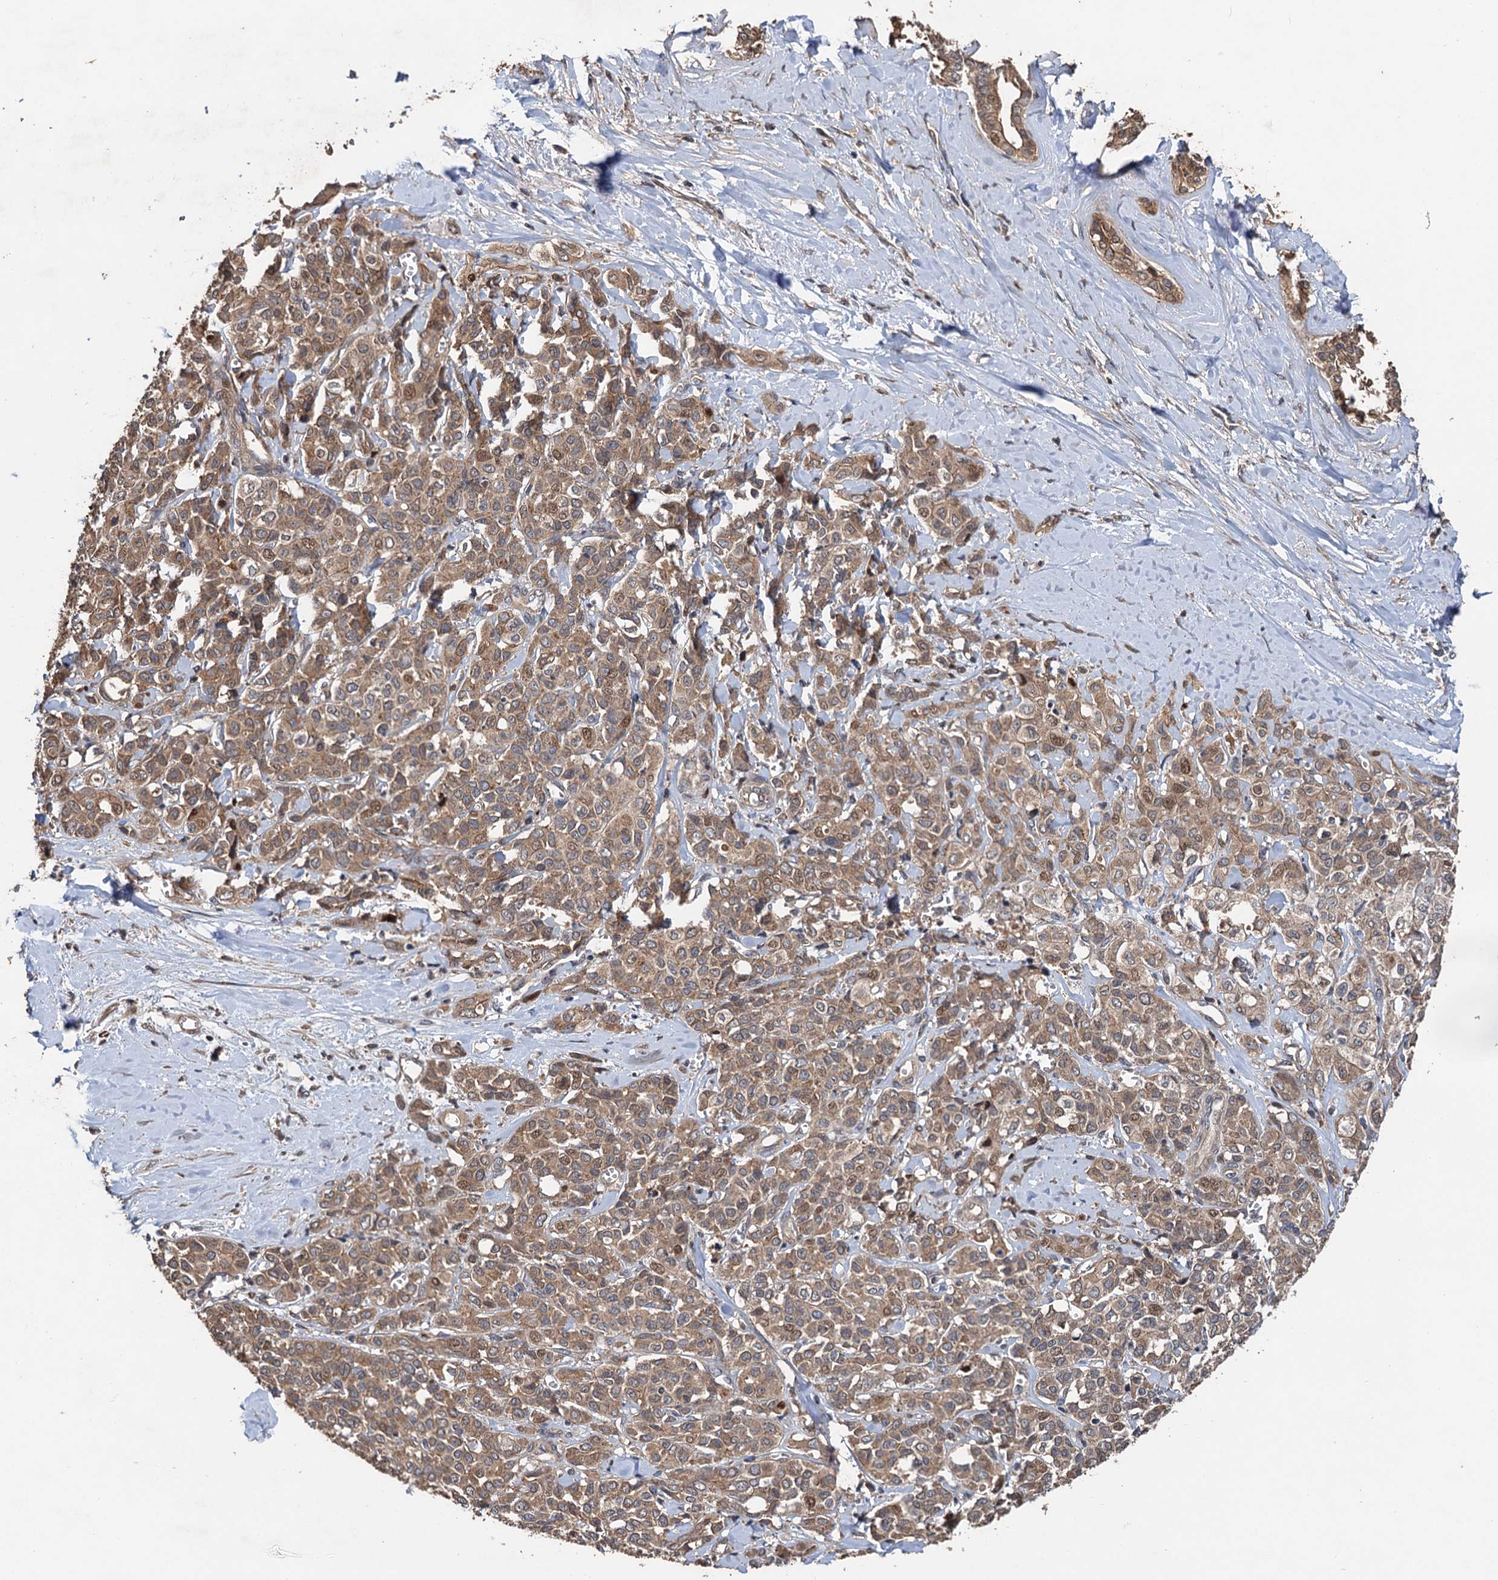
{"staining": {"intensity": "moderate", "quantity": ">75%", "location": "cytoplasmic/membranous,nuclear"}, "tissue": "liver cancer", "cell_type": "Tumor cells", "image_type": "cancer", "snomed": [{"axis": "morphology", "description": "Cholangiocarcinoma"}, {"axis": "topography", "description": "Liver"}], "caption": "IHC image of neoplastic tissue: liver cancer stained using immunohistochemistry (IHC) demonstrates medium levels of moderate protein expression localized specifically in the cytoplasmic/membranous and nuclear of tumor cells, appearing as a cytoplasmic/membranous and nuclear brown color.", "gene": "TMEM39B", "patient": {"sex": "female", "age": 77}}